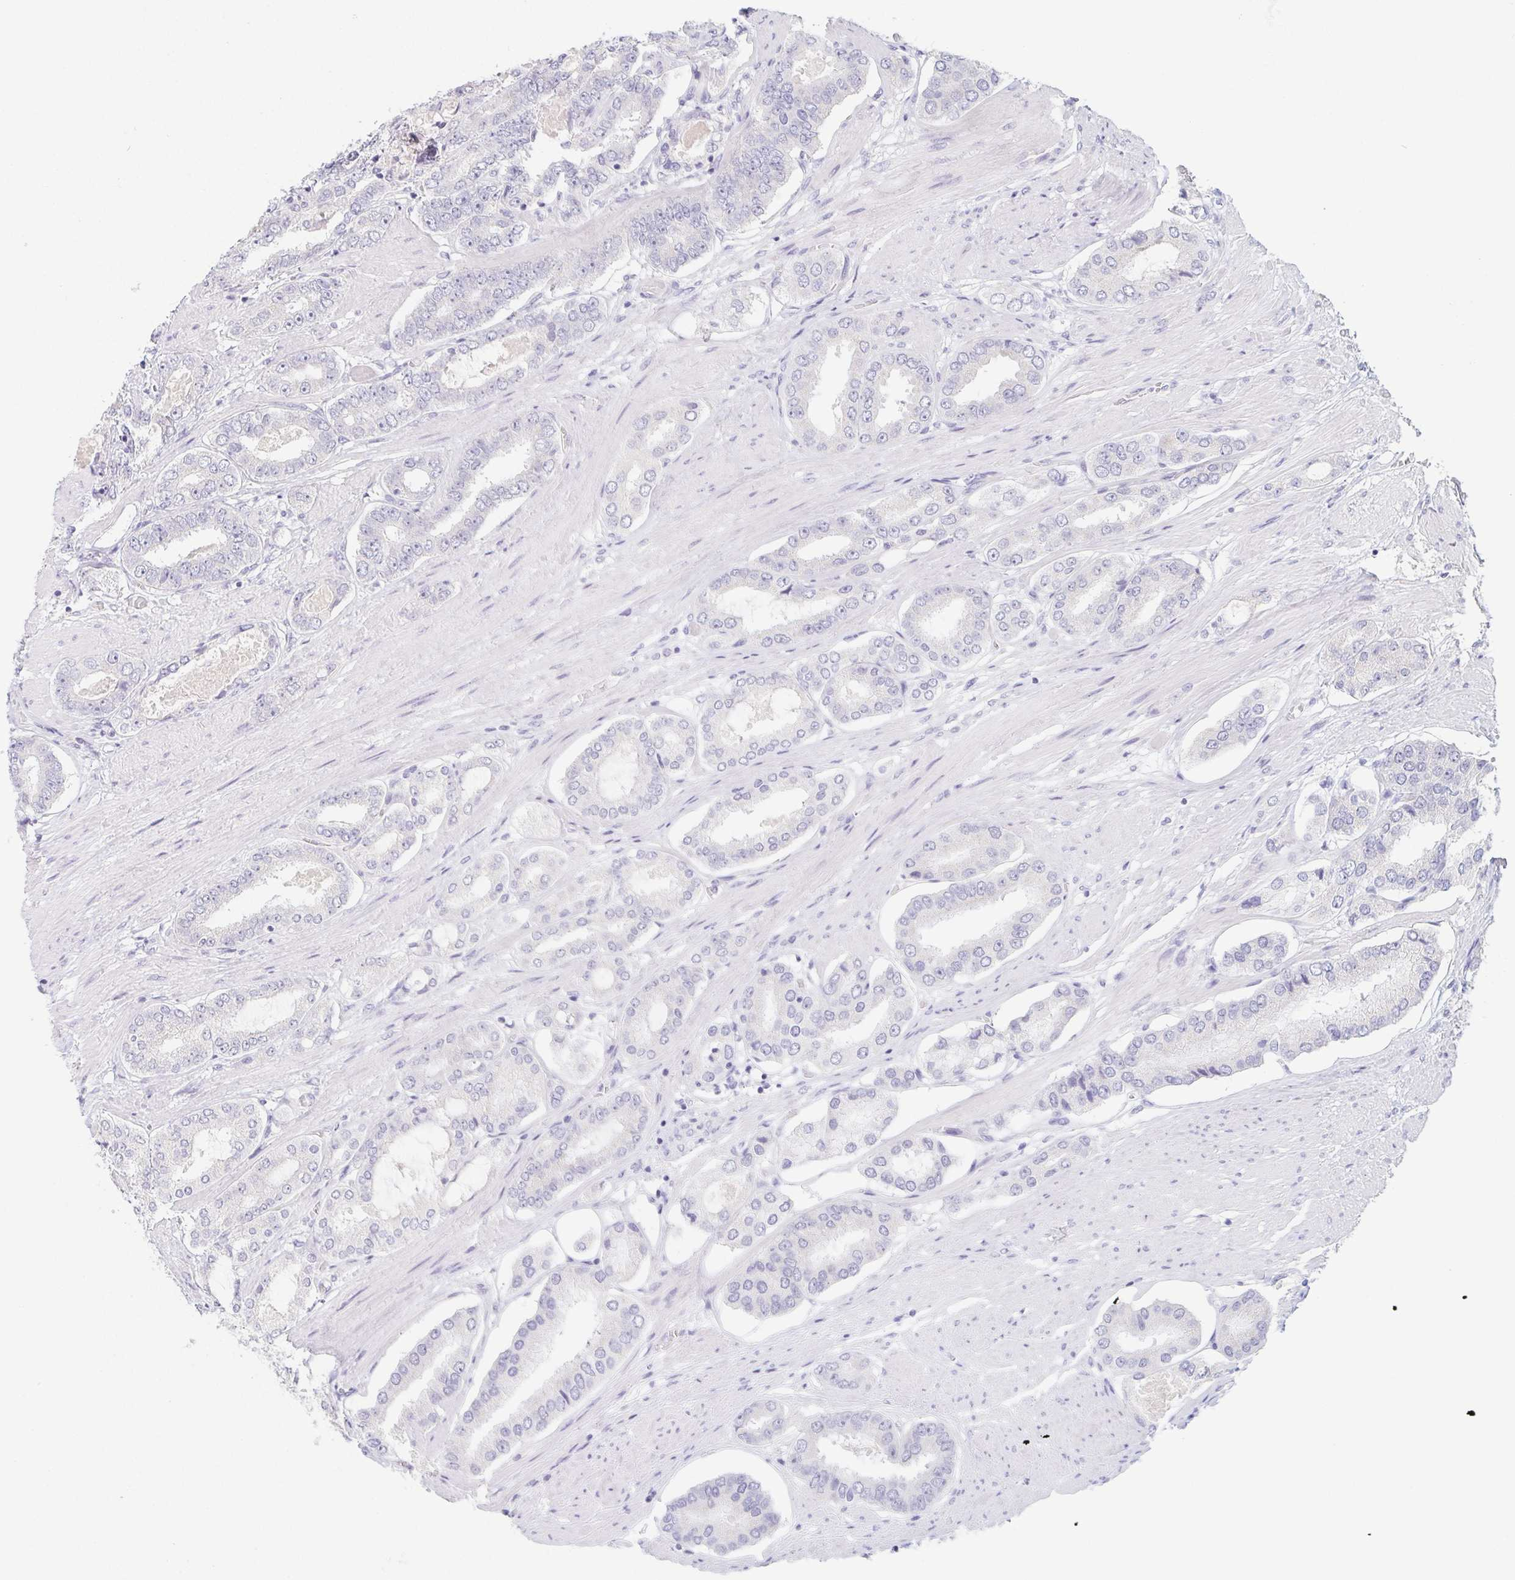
{"staining": {"intensity": "negative", "quantity": "none", "location": "none"}, "tissue": "prostate cancer", "cell_type": "Tumor cells", "image_type": "cancer", "snomed": [{"axis": "morphology", "description": "Adenocarcinoma, High grade"}, {"axis": "topography", "description": "Prostate"}], "caption": "Prostate cancer was stained to show a protein in brown. There is no significant expression in tumor cells.", "gene": "GLIPR1L1", "patient": {"sex": "male", "age": 63}}